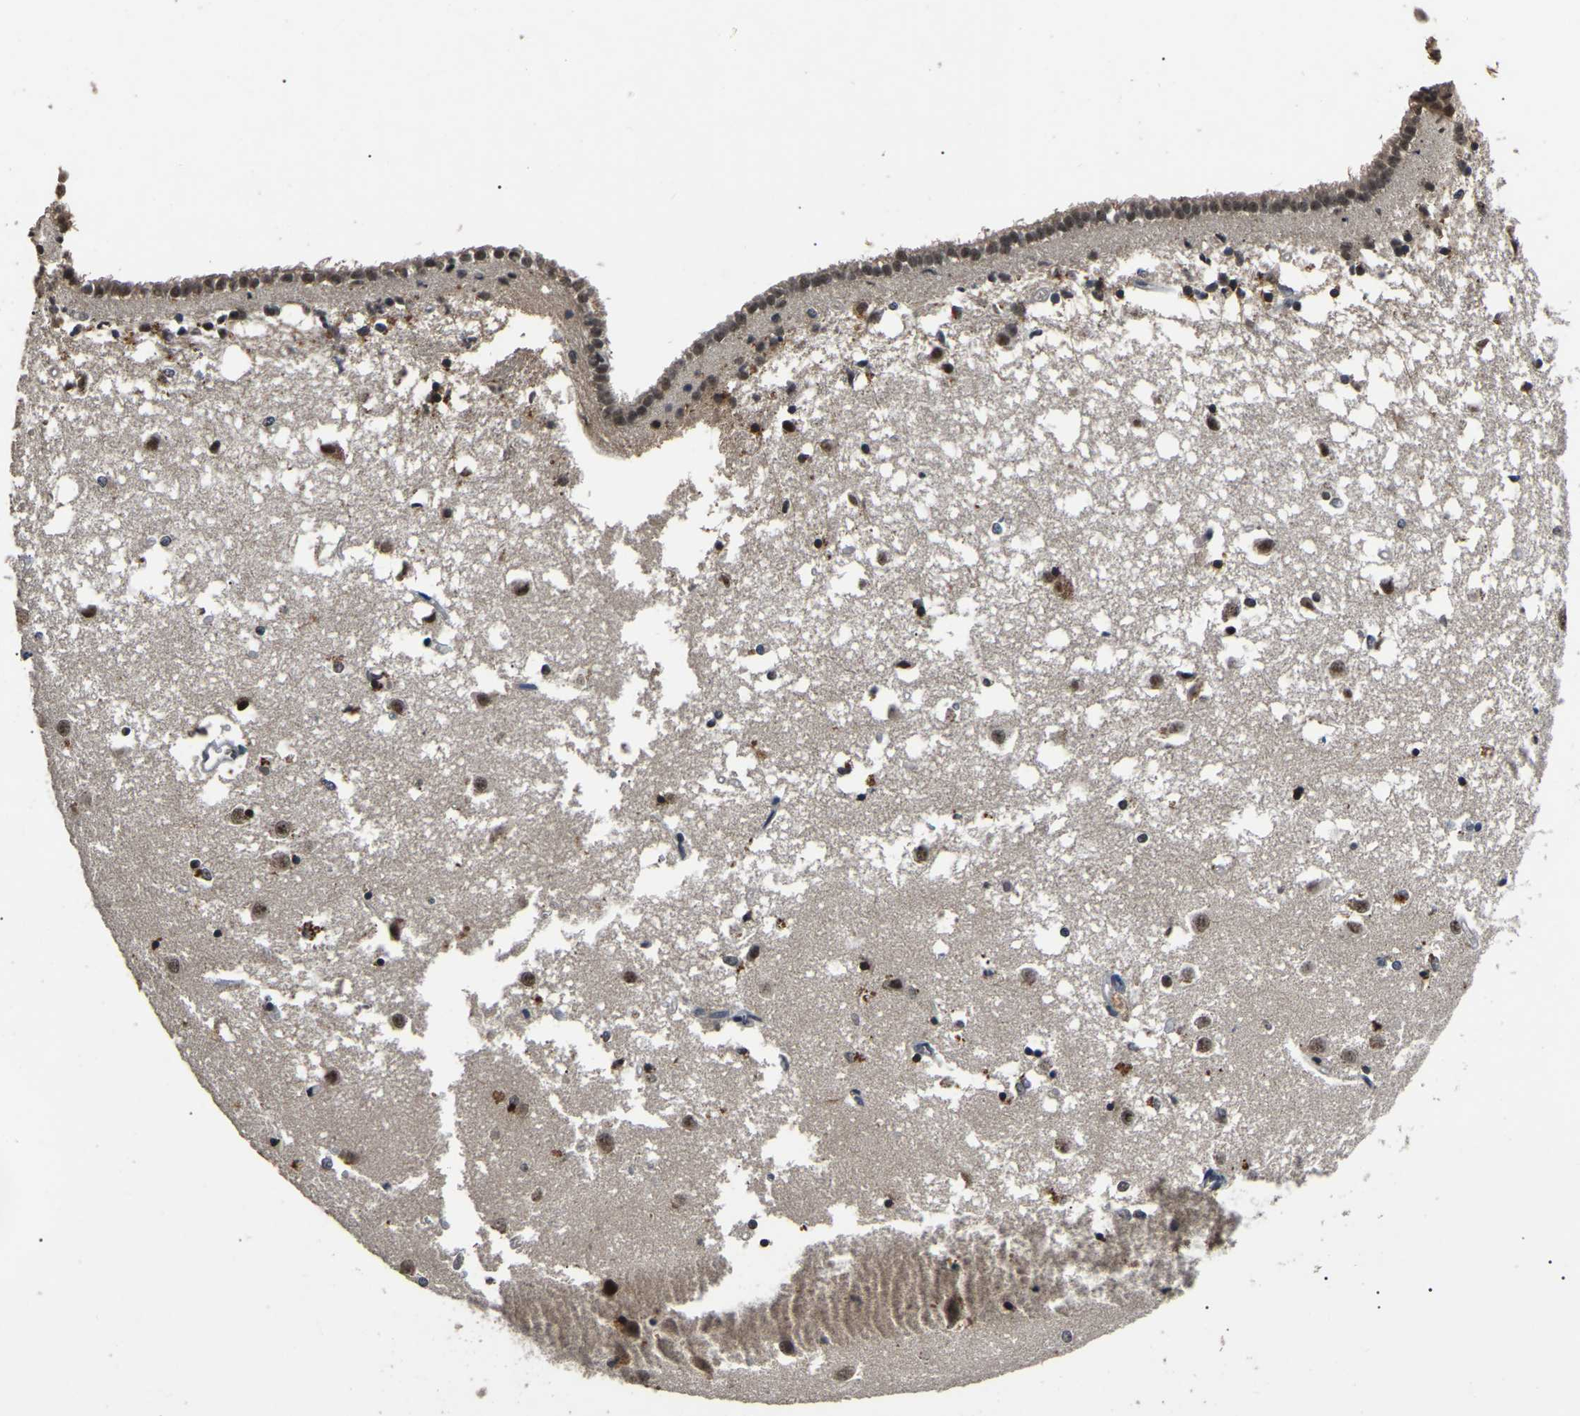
{"staining": {"intensity": "weak", "quantity": "25%-75%", "location": "nuclear"}, "tissue": "caudate", "cell_type": "Glial cells", "image_type": "normal", "snomed": [{"axis": "morphology", "description": "Normal tissue, NOS"}, {"axis": "topography", "description": "Lateral ventricle wall"}], "caption": "Immunohistochemical staining of benign caudate shows 25%-75% levels of weak nuclear protein expression in approximately 25%-75% of glial cells. The protein of interest is shown in brown color, while the nuclei are stained blue.", "gene": "PPM1E", "patient": {"sex": "male", "age": 45}}